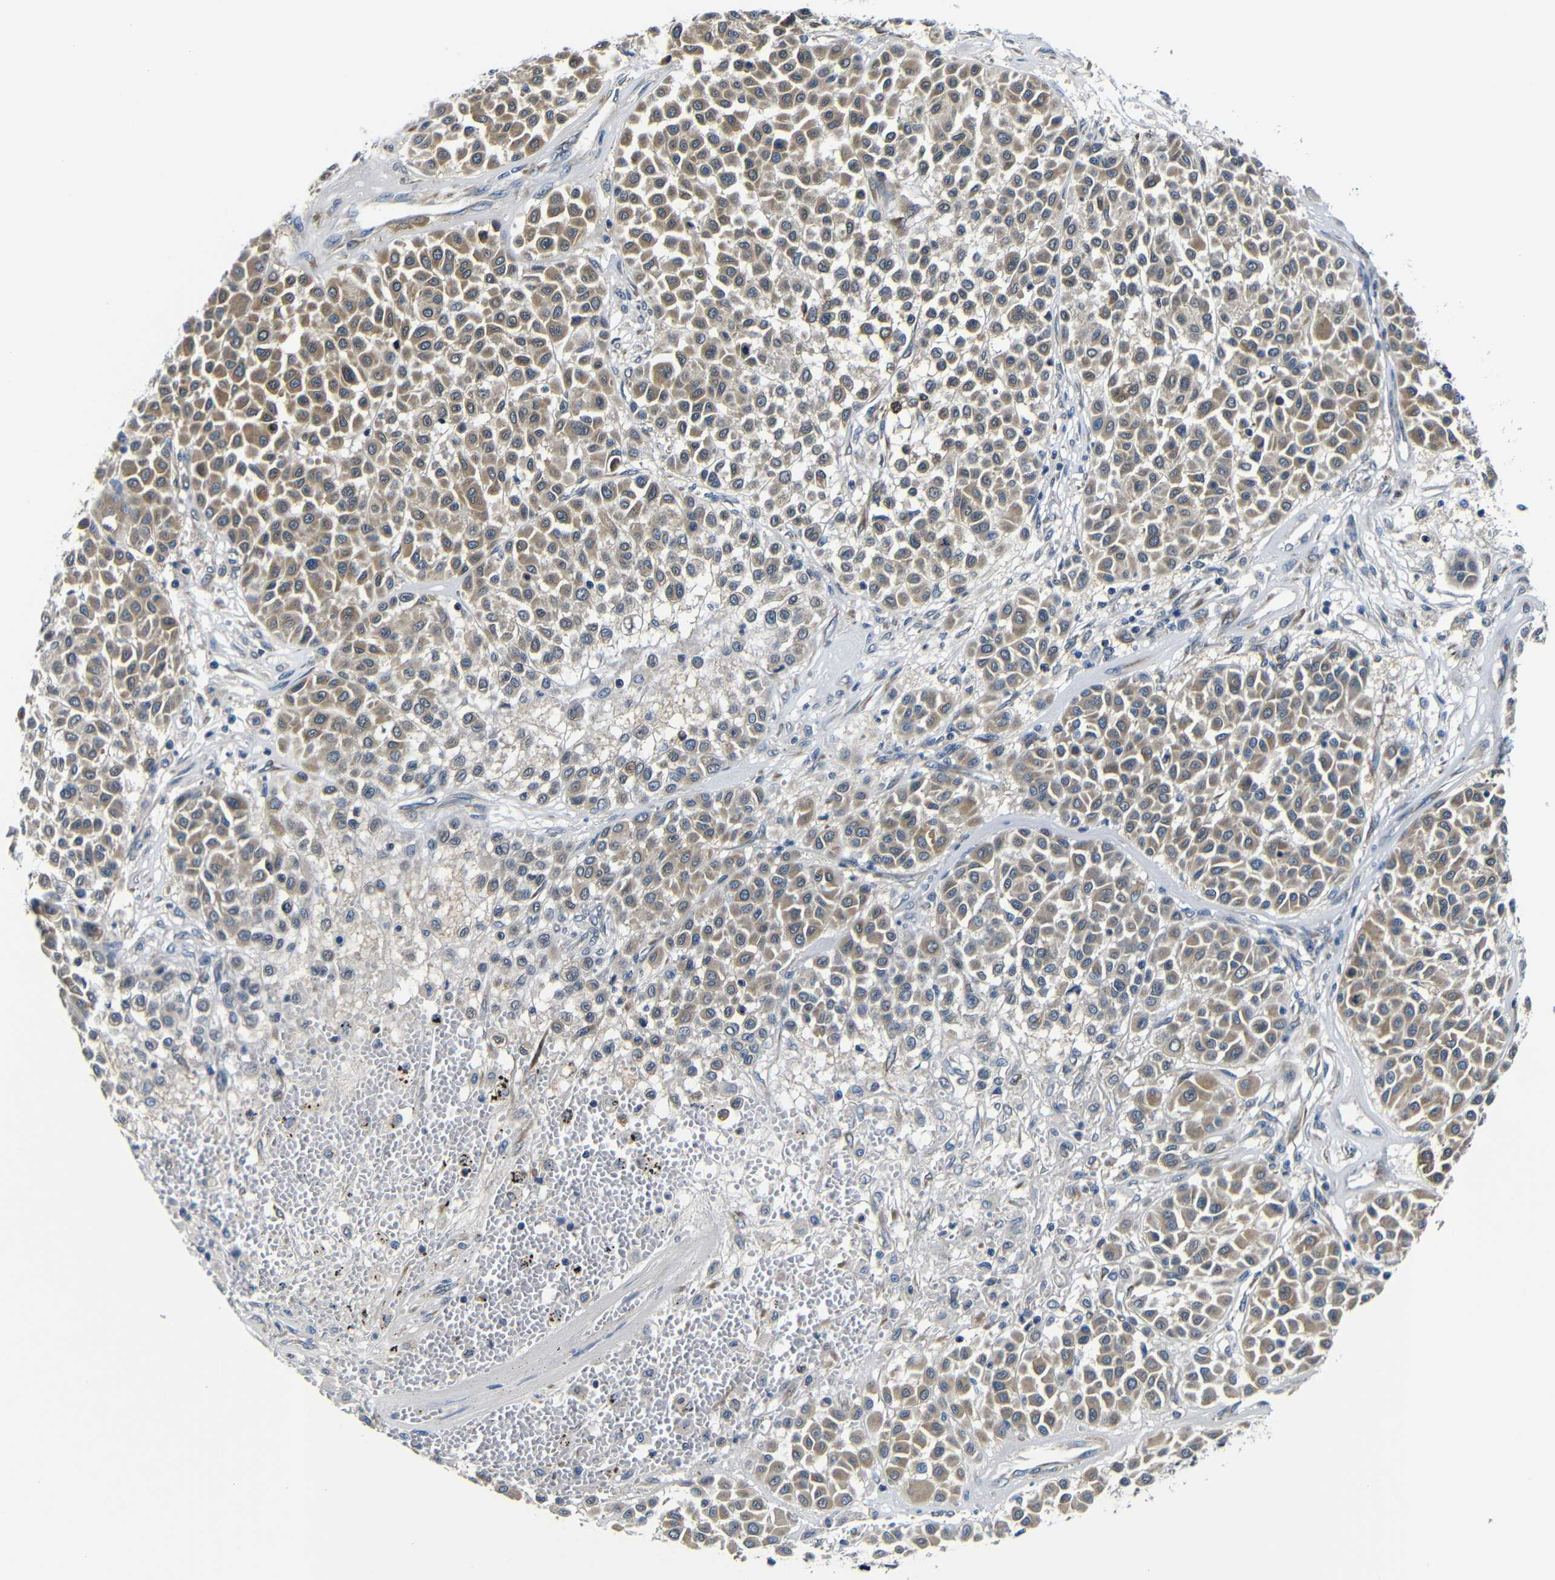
{"staining": {"intensity": "weak", "quantity": ">75%", "location": "cytoplasmic/membranous"}, "tissue": "melanoma", "cell_type": "Tumor cells", "image_type": "cancer", "snomed": [{"axis": "morphology", "description": "Malignant melanoma, Metastatic site"}, {"axis": "topography", "description": "Soft tissue"}], "caption": "An image of human malignant melanoma (metastatic site) stained for a protein exhibits weak cytoplasmic/membranous brown staining in tumor cells. (brown staining indicates protein expression, while blue staining denotes nuclei).", "gene": "FKBP14", "patient": {"sex": "male", "age": 41}}